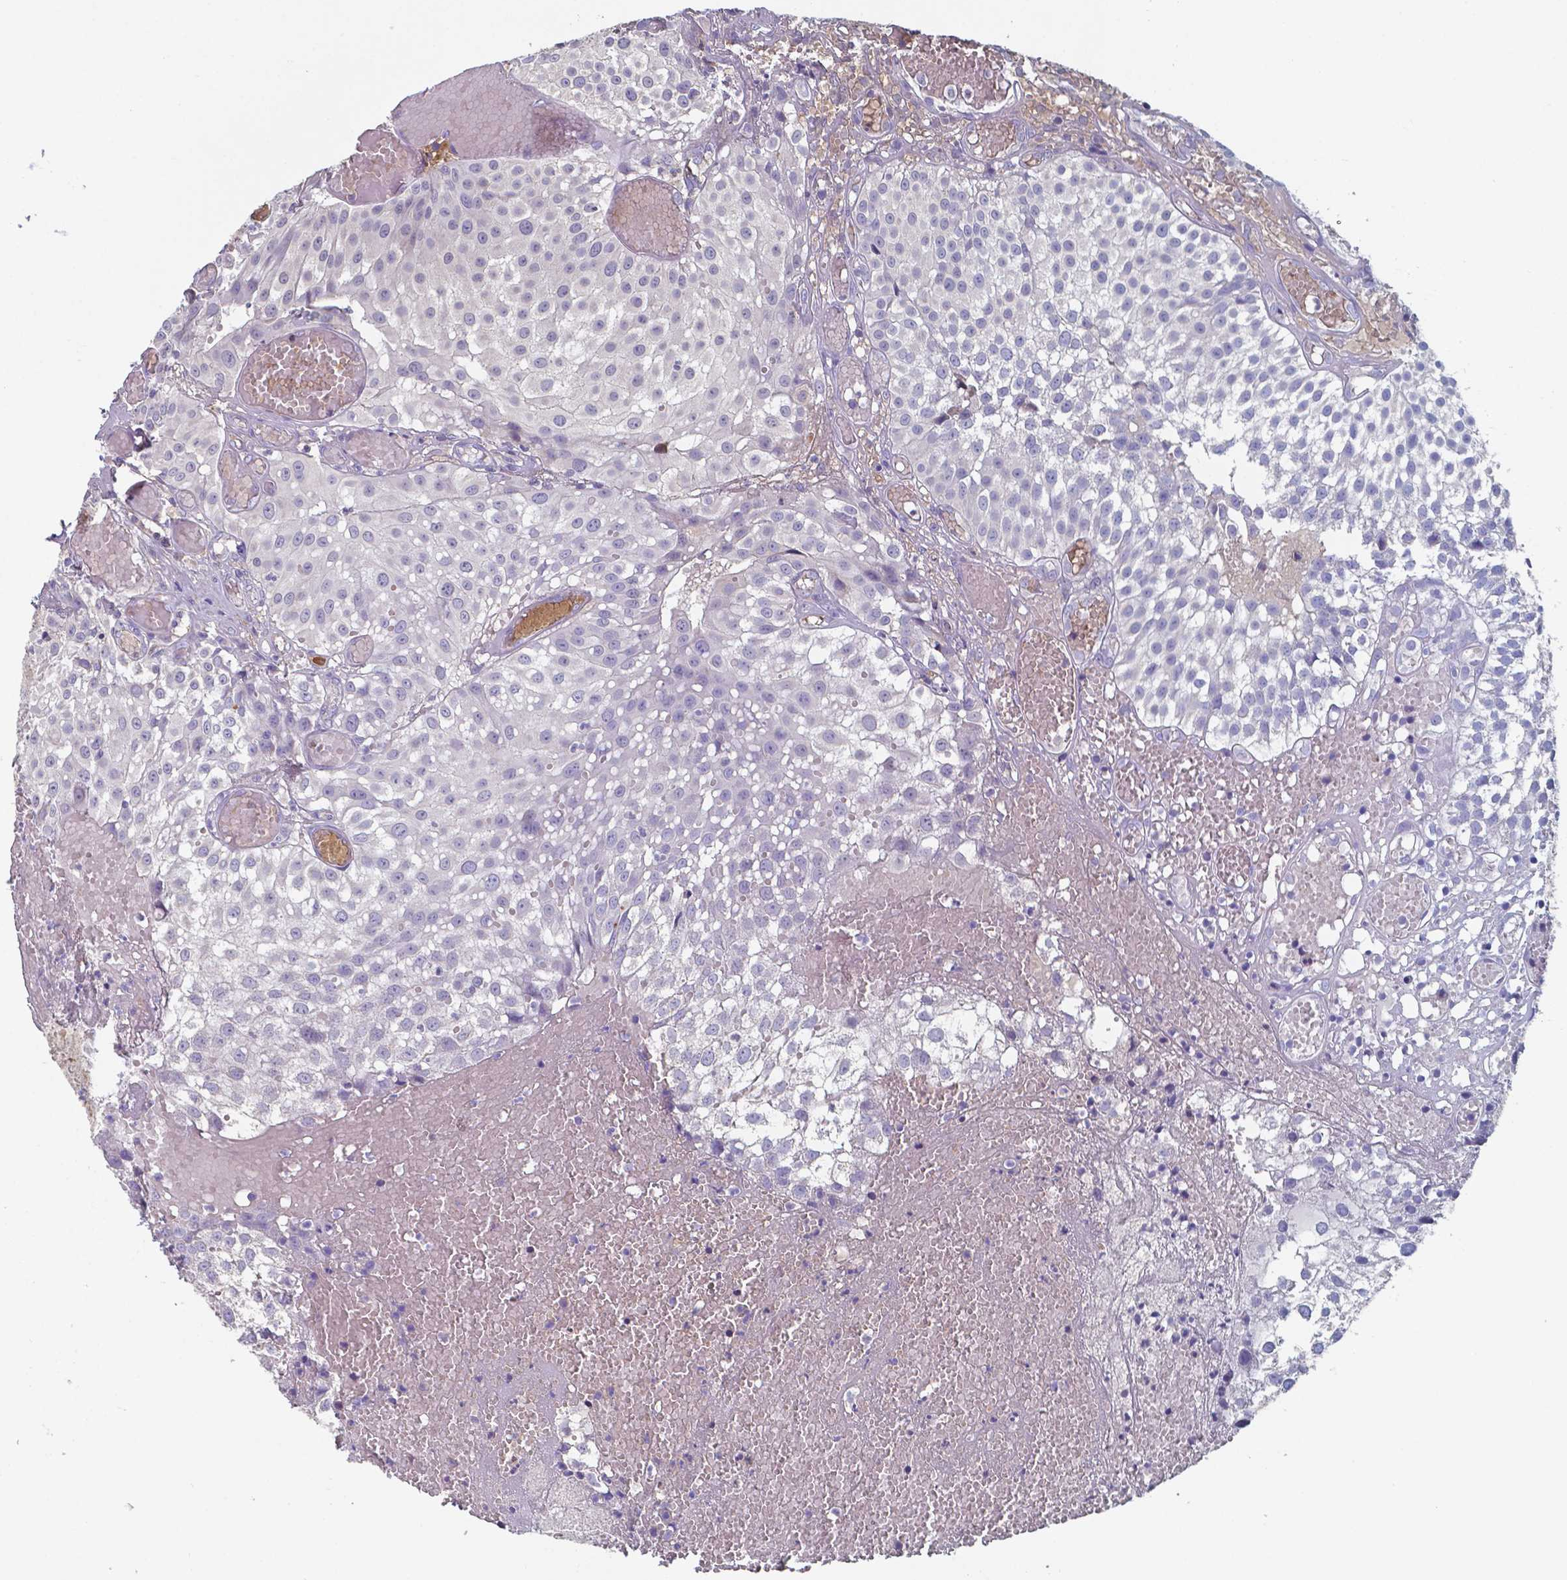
{"staining": {"intensity": "negative", "quantity": "none", "location": "none"}, "tissue": "urothelial cancer", "cell_type": "Tumor cells", "image_type": "cancer", "snomed": [{"axis": "morphology", "description": "Urothelial carcinoma, Low grade"}, {"axis": "topography", "description": "Urinary bladder"}], "caption": "The histopathology image demonstrates no staining of tumor cells in low-grade urothelial carcinoma.", "gene": "BTBD17", "patient": {"sex": "male", "age": 79}}